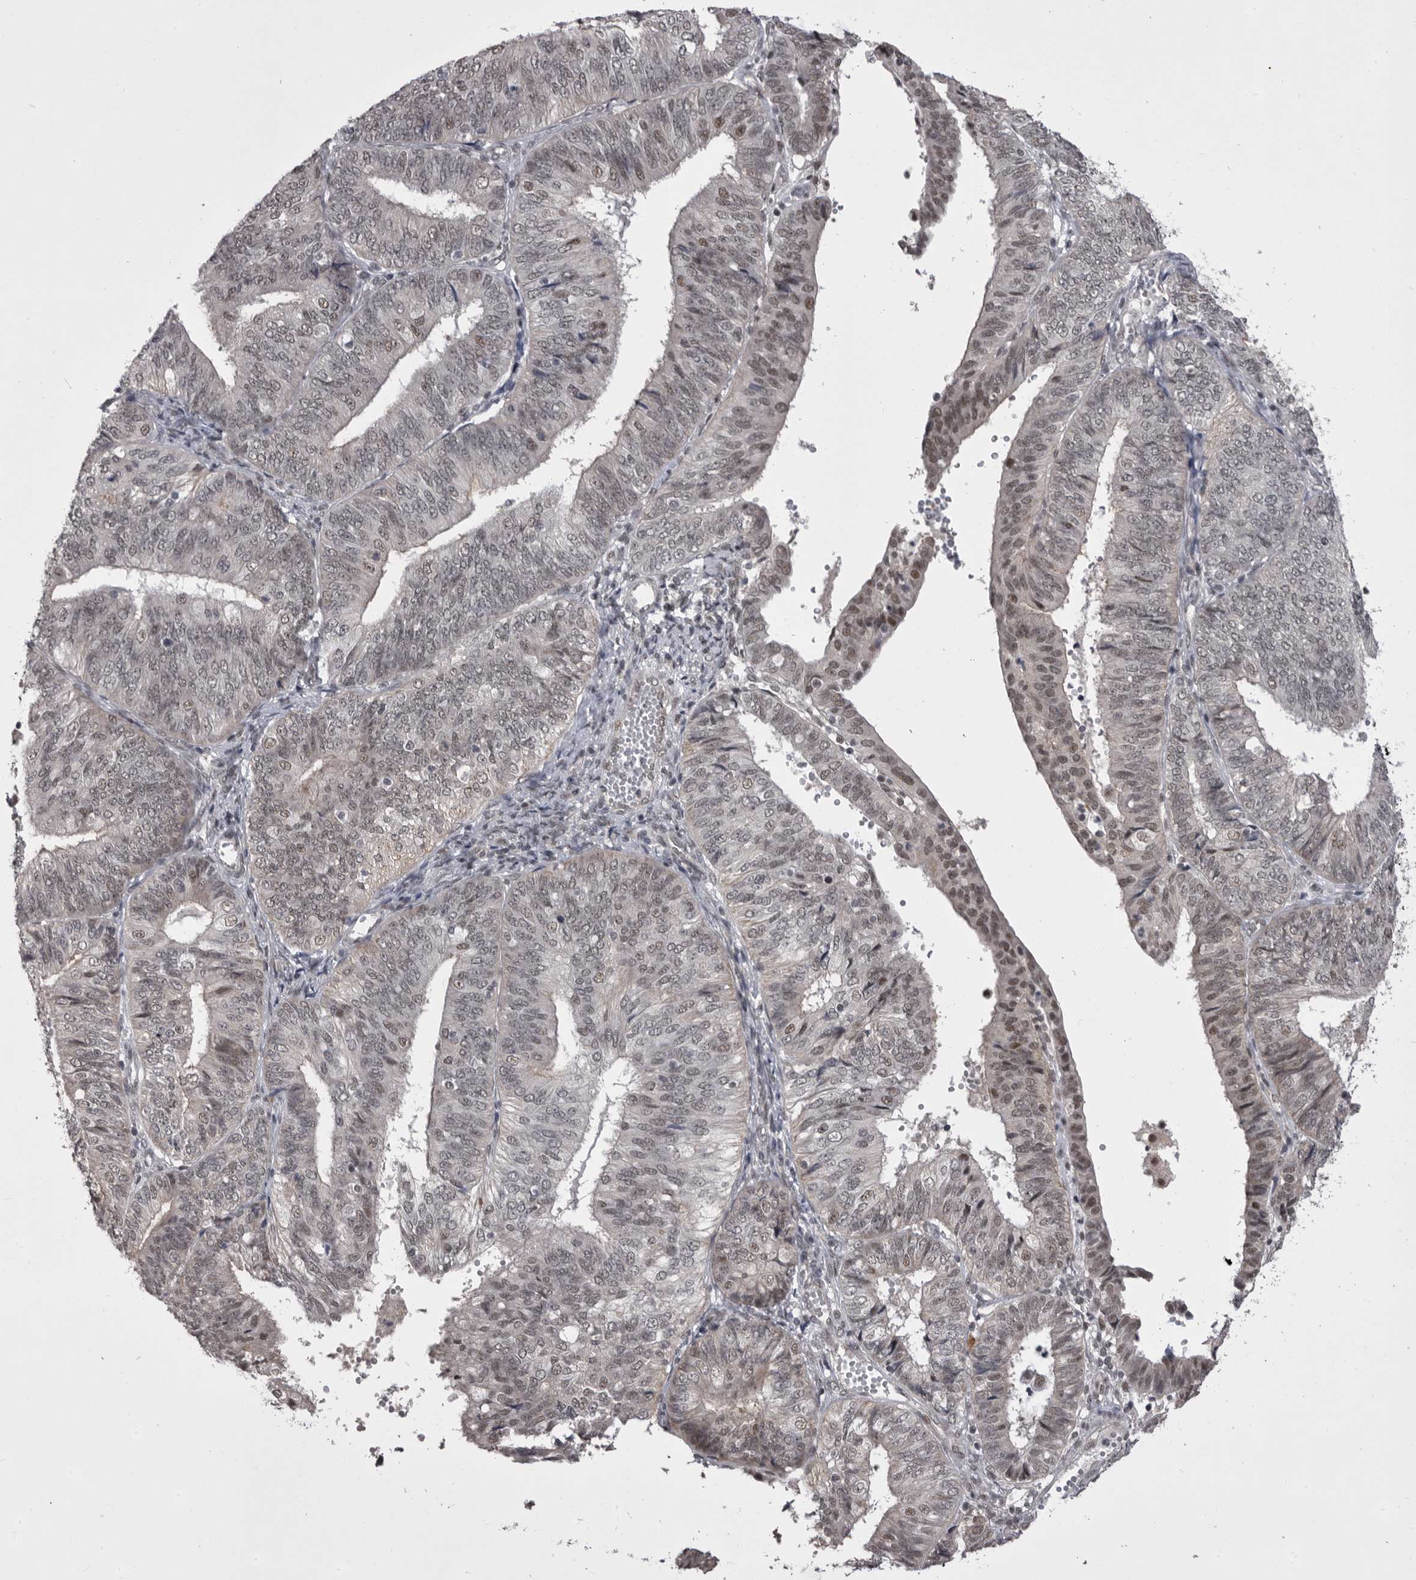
{"staining": {"intensity": "weak", "quantity": "<25%", "location": "nuclear"}, "tissue": "endometrial cancer", "cell_type": "Tumor cells", "image_type": "cancer", "snomed": [{"axis": "morphology", "description": "Adenocarcinoma, NOS"}, {"axis": "topography", "description": "Endometrium"}], "caption": "Tumor cells are negative for brown protein staining in endometrial cancer. (DAB (3,3'-diaminobenzidine) immunohistochemistry (IHC) visualized using brightfield microscopy, high magnification).", "gene": "PRPF3", "patient": {"sex": "female", "age": 58}}